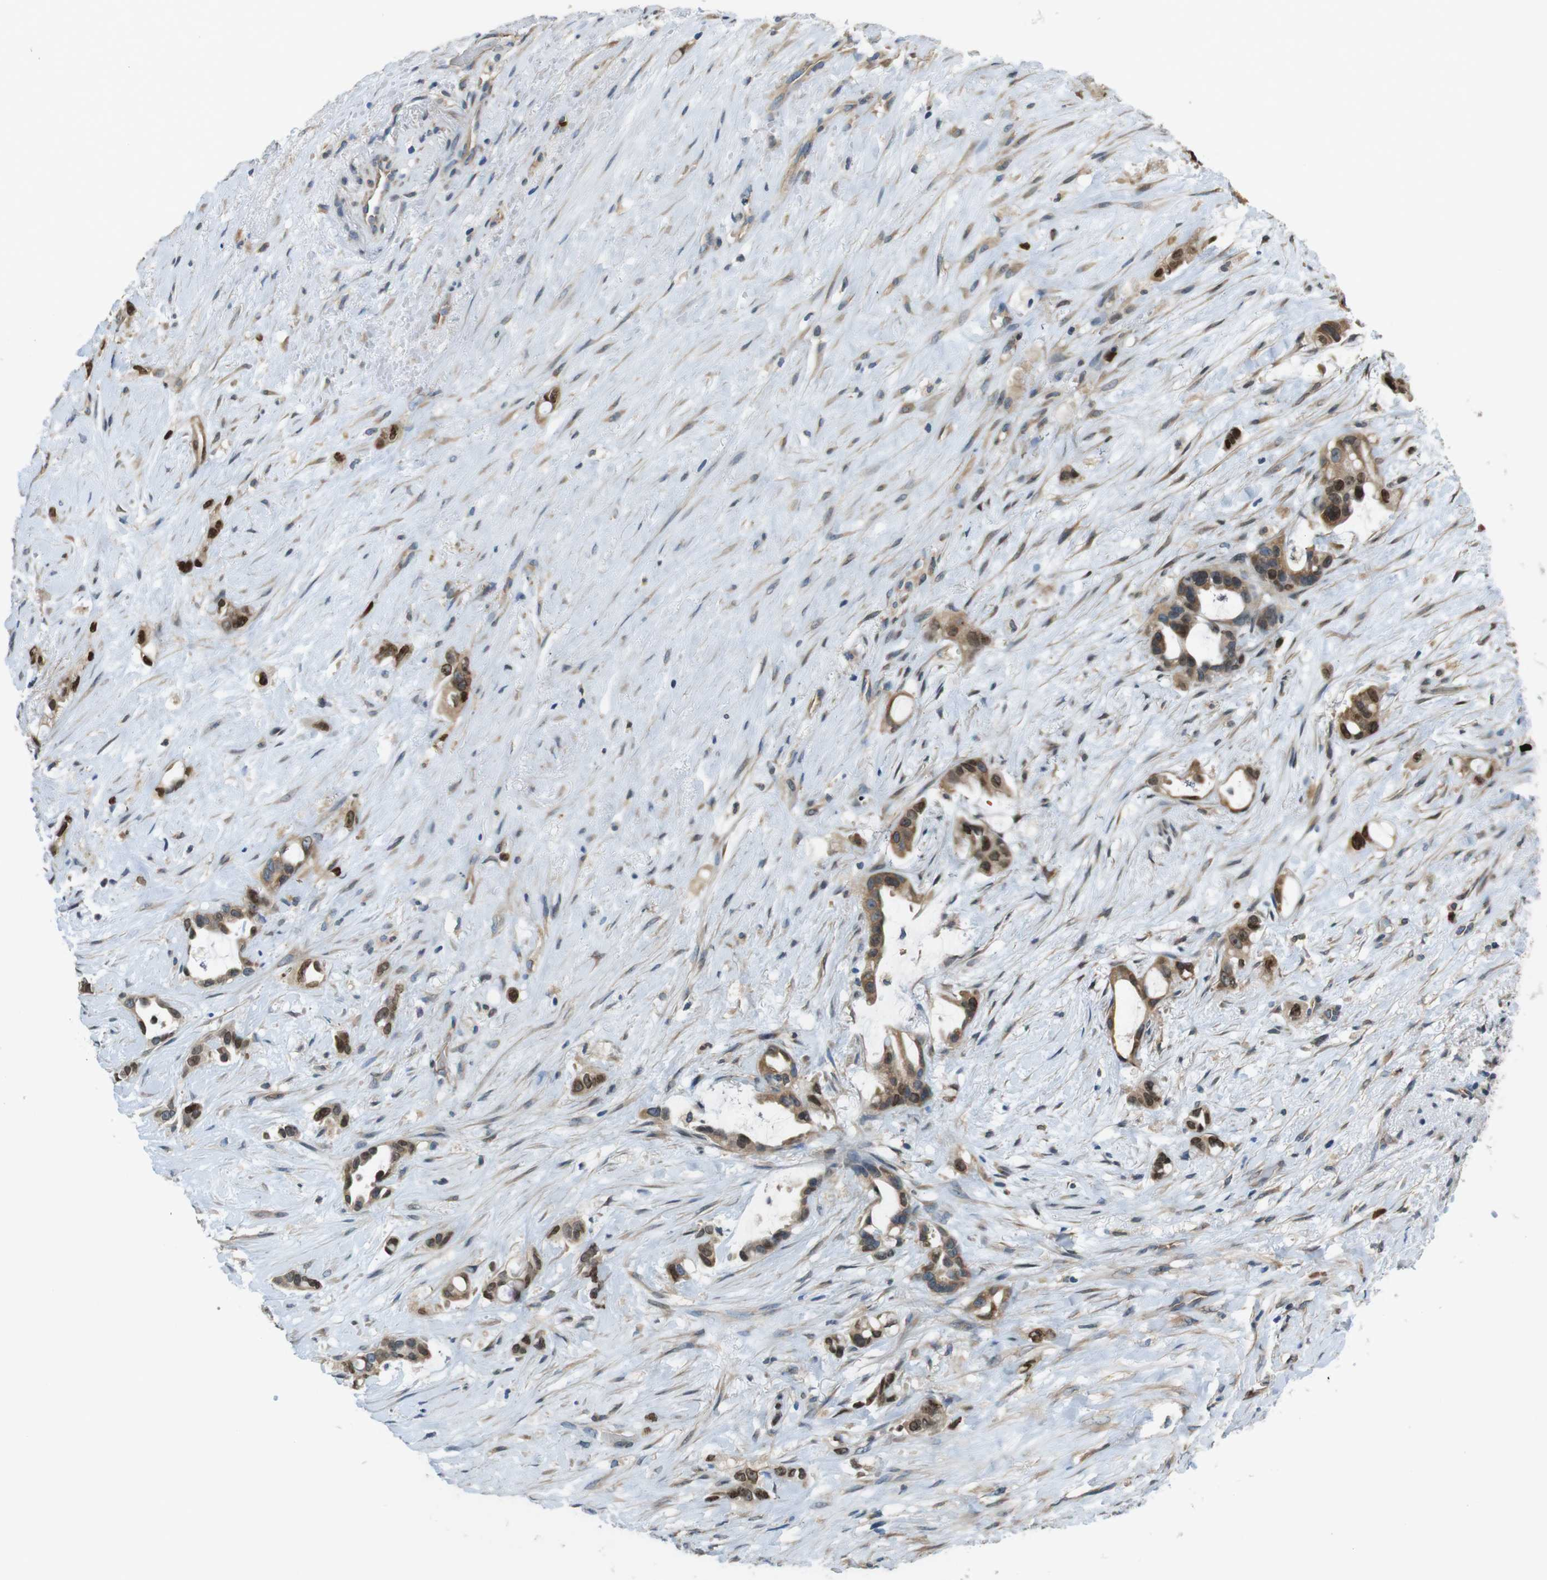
{"staining": {"intensity": "strong", "quantity": ">75%", "location": "cytoplasmic/membranous,nuclear"}, "tissue": "liver cancer", "cell_type": "Tumor cells", "image_type": "cancer", "snomed": [{"axis": "morphology", "description": "Cholangiocarcinoma"}, {"axis": "topography", "description": "Liver"}], "caption": "Immunohistochemistry of human cholangiocarcinoma (liver) shows high levels of strong cytoplasmic/membranous and nuclear staining in approximately >75% of tumor cells.", "gene": "PCDH10", "patient": {"sex": "female", "age": 65}}